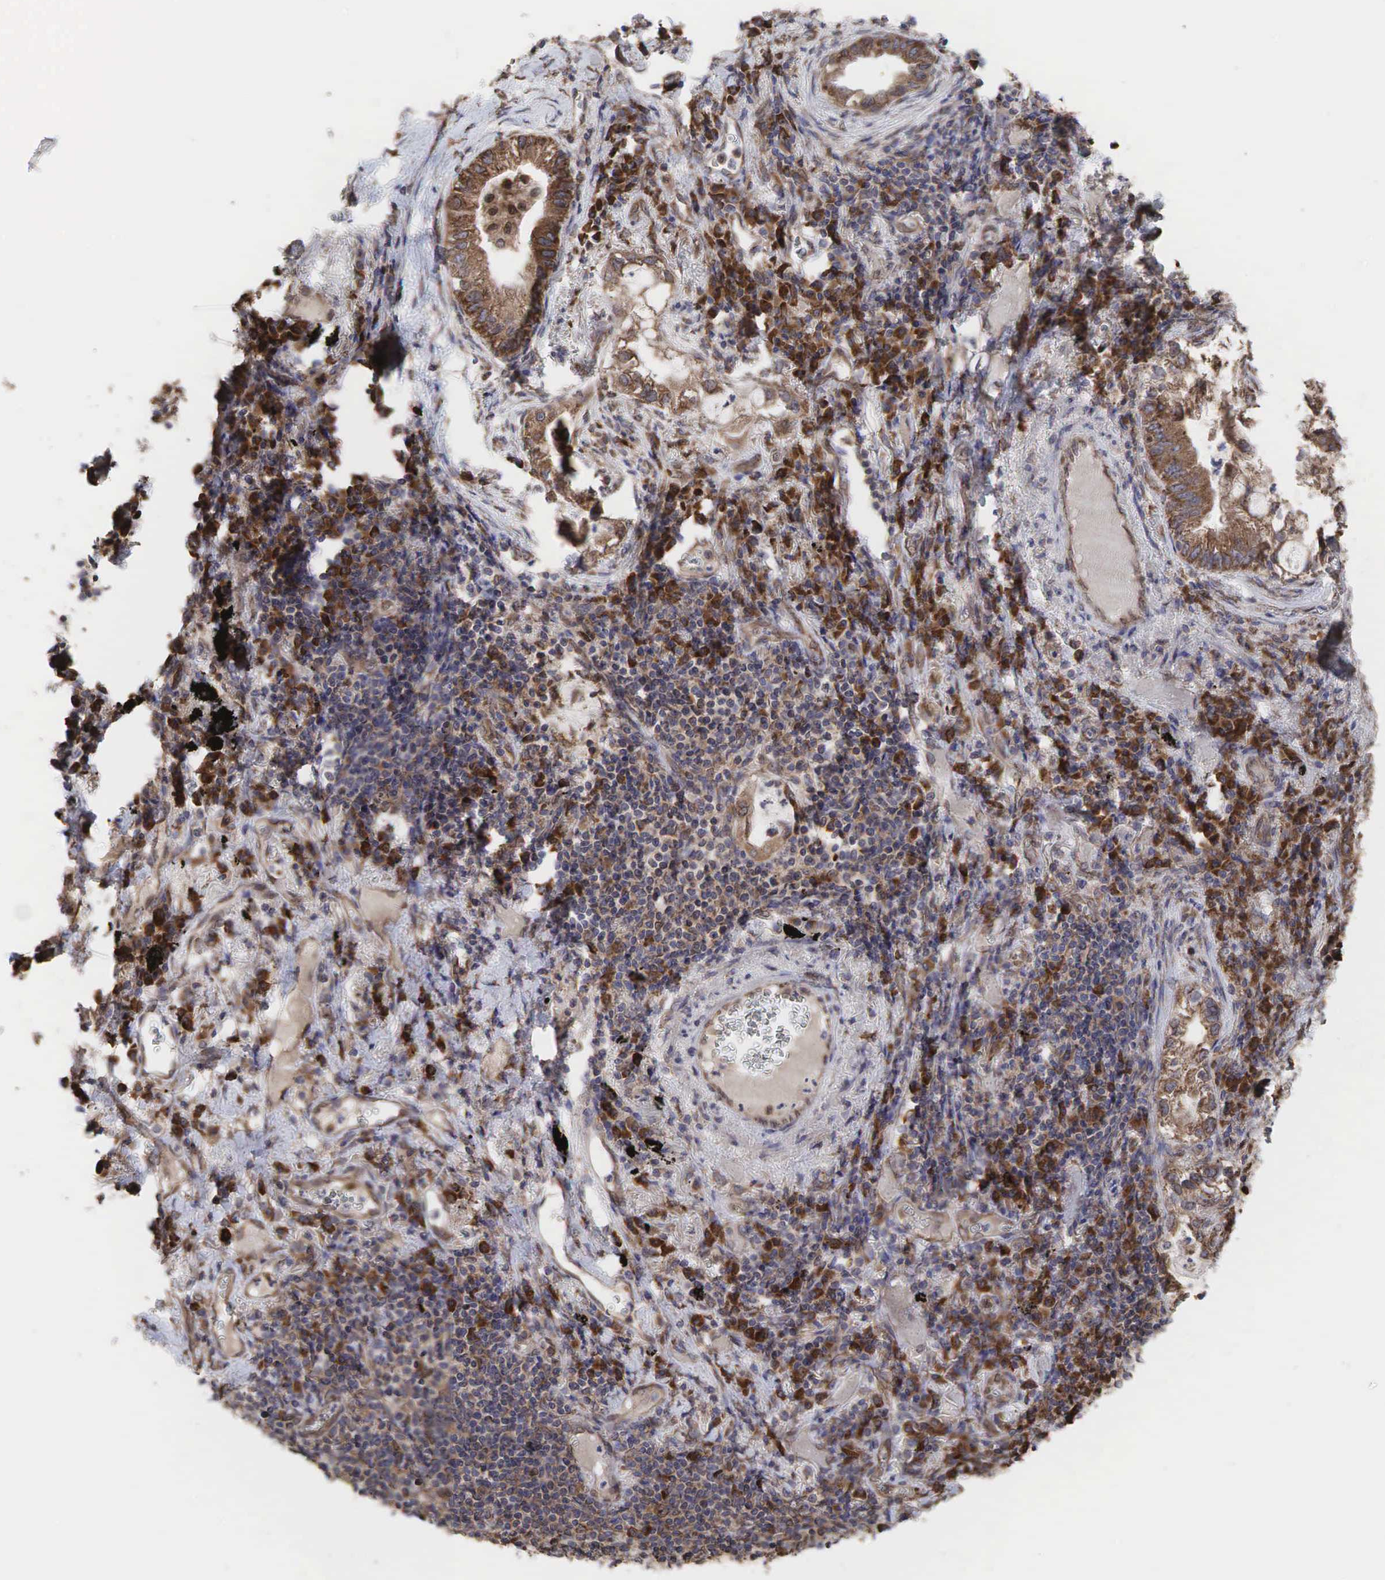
{"staining": {"intensity": "moderate", "quantity": ">75%", "location": "cytoplasmic/membranous"}, "tissue": "lung cancer", "cell_type": "Tumor cells", "image_type": "cancer", "snomed": [{"axis": "morphology", "description": "Adenocarcinoma, NOS"}, {"axis": "topography", "description": "Lung"}], "caption": "Immunohistochemistry (IHC) staining of lung cancer, which displays medium levels of moderate cytoplasmic/membranous staining in about >75% of tumor cells indicating moderate cytoplasmic/membranous protein positivity. The staining was performed using DAB (3,3'-diaminobenzidine) (brown) for protein detection and nuclei were counterstained in hematoxylin (blue).", "gene": "PABPC5", "patient": {"sex": "female", "age": 50}}